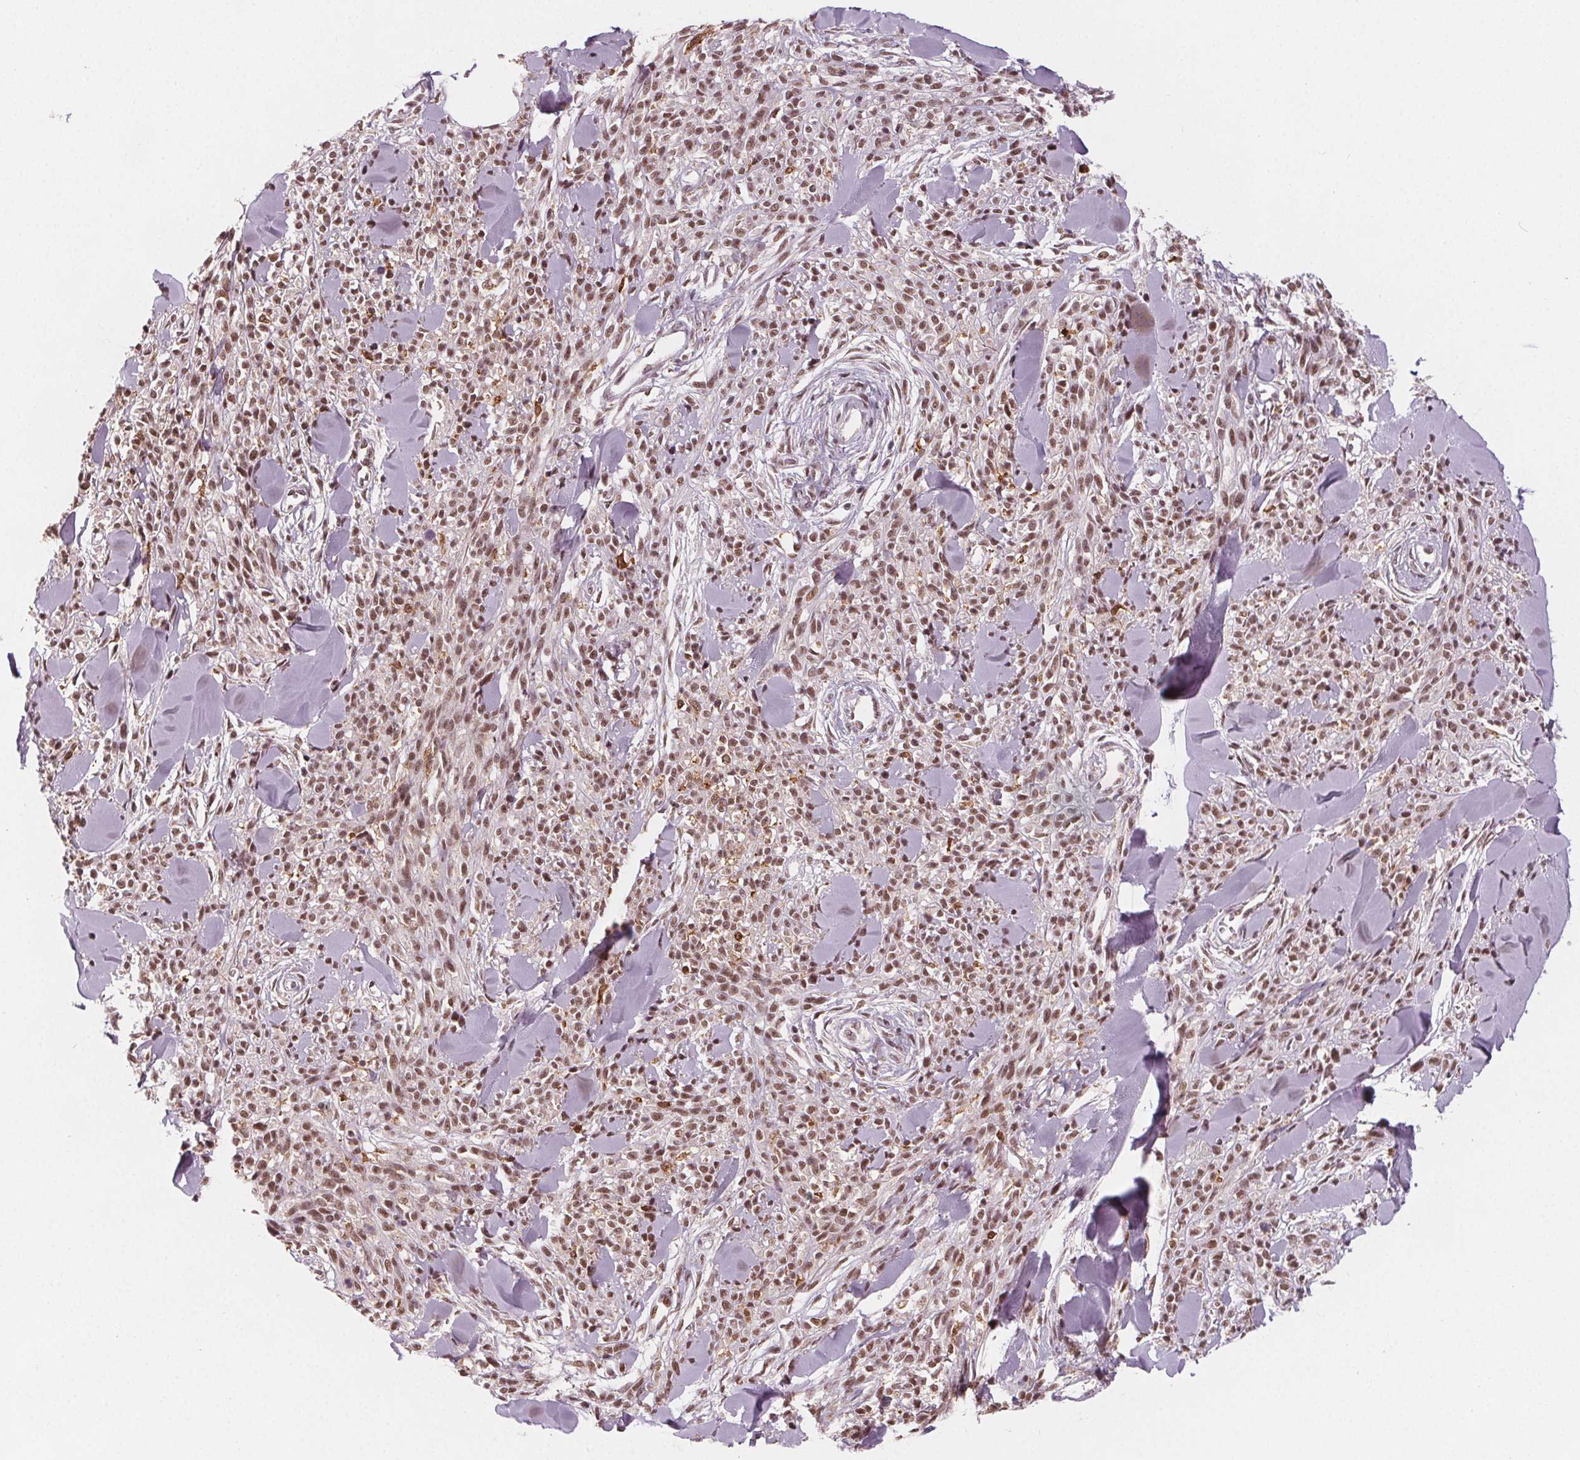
{"staining": {"intensity": "moderate", "quantity": ">75%", "location": "nuclear"}, "tissue": "melanoma", "cell_type": "Tumor cells", "image_type": "cancer", "snomed": [{"axis": "morphology", "description": "Malignant melanoma, NOS"}, {"axis": "topography", "description": "Skin"}, {"axis": "topography", "description": "Skin of trunk"}], "caption": "Immunohistochemistry (IHC) micrograph of neoplastic tissue: human melanoma stained using IHC demonstrates medium levels of moderate protein expression localized specifically in the nuclear of tumor cells, appearing as a nuclear brown color.", "gene": "DPM2", "patient": {"sex": "male", "age": 74}}